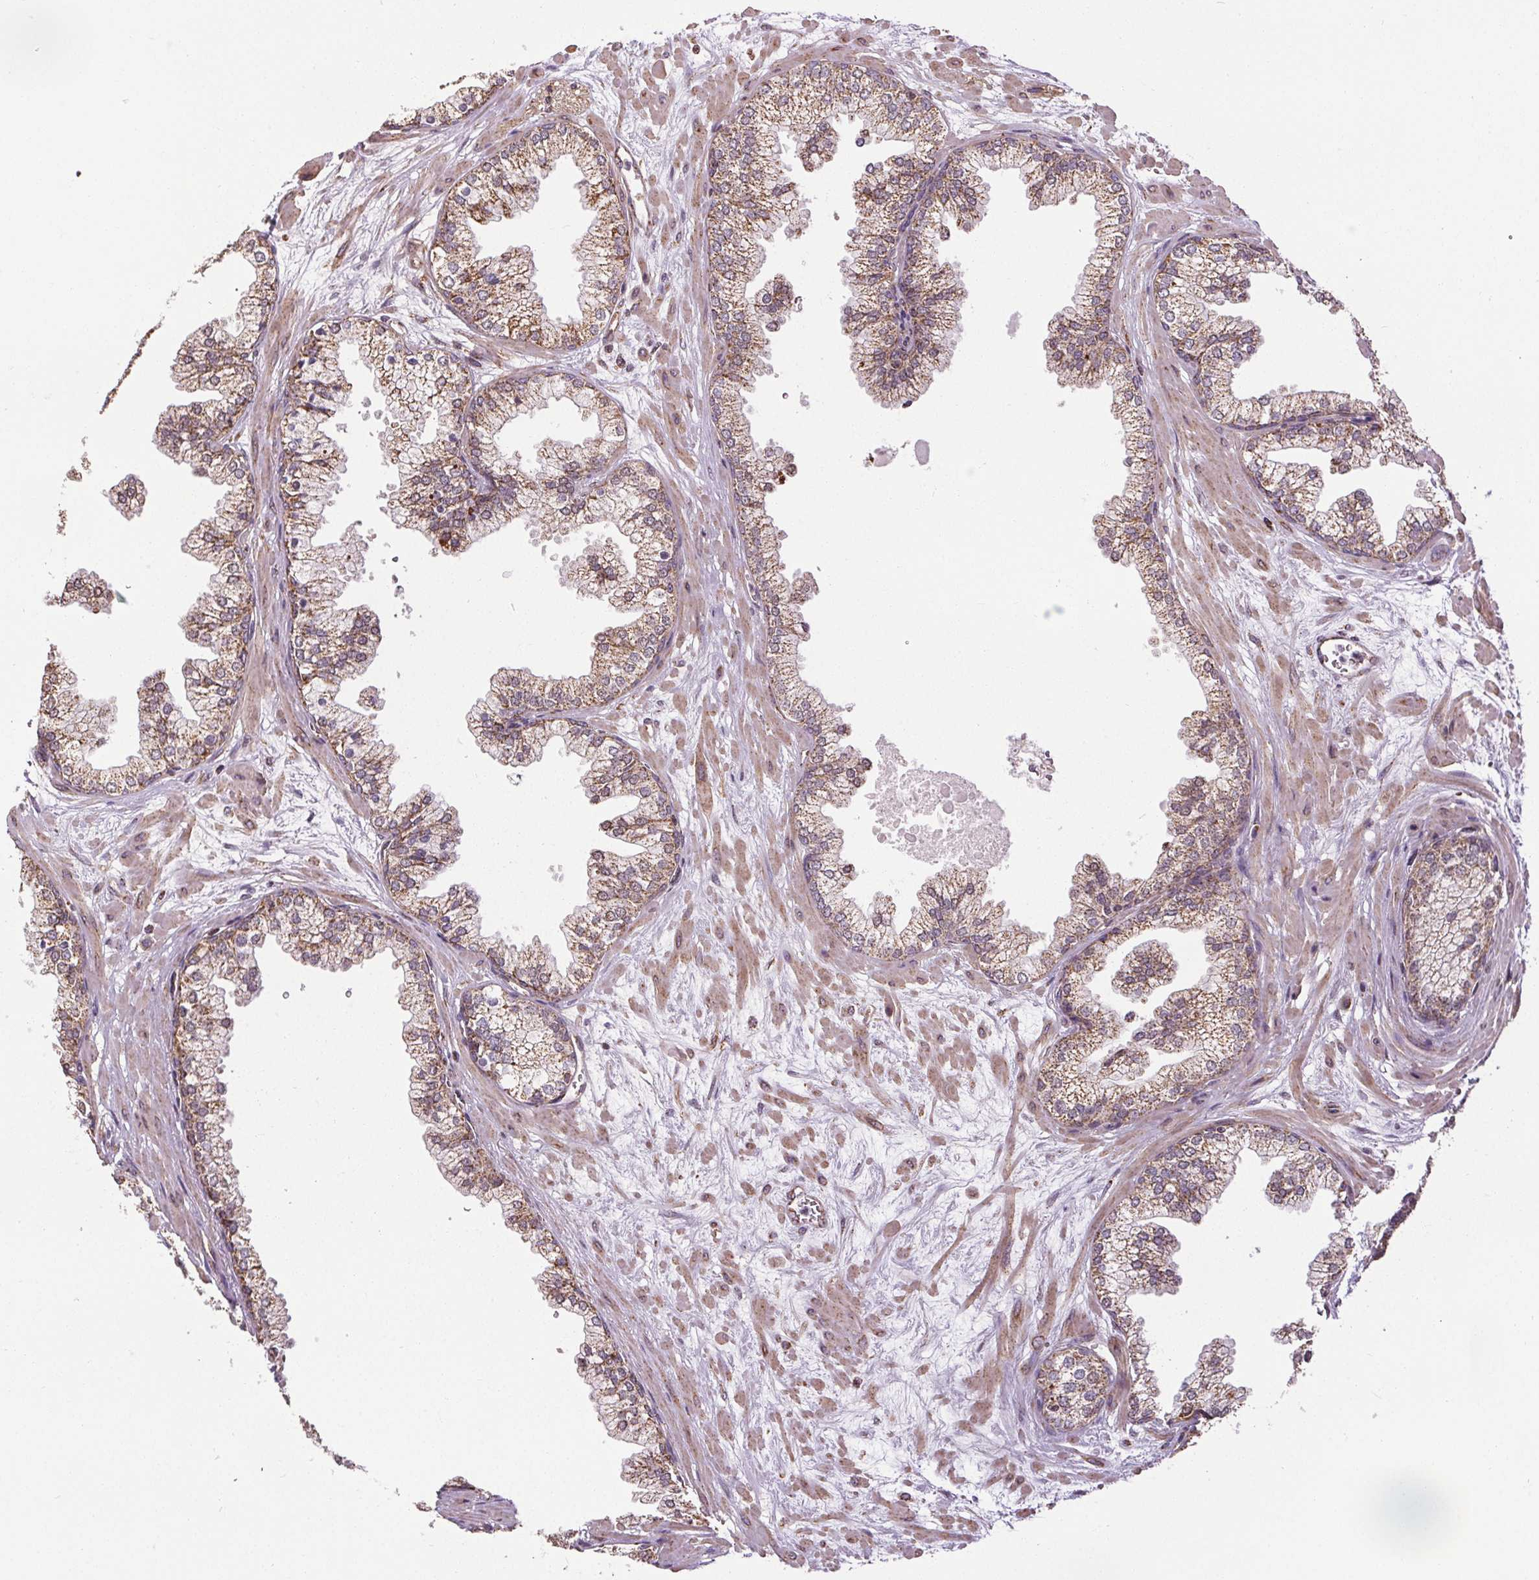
{"staining": {"intensity": "moderate", "quantity": "25%-75%", "location": "cytoplasmic/membranous,nuclear"}, "tissue": "prostate", "cell_type": "Glandular cells", "image_type": "normal", "snomed": [{"axis": "morphology", "description": "Normal tissue, NOS"}, {"axis": "topography", "description": "Prostate"}, {"axis": "topography", "description": "Peripheral nerve tissue"}], "caption": "A high-resolution photomicrograph shows immunohistochemistry staining of normal prostate, which demonstrates moderate cytoplasmic/membranous,nuclear staining in about 25%-75% of glandular cells.", "gene": "ZNF548", "patient": {"sex": "male", "age": 61}}